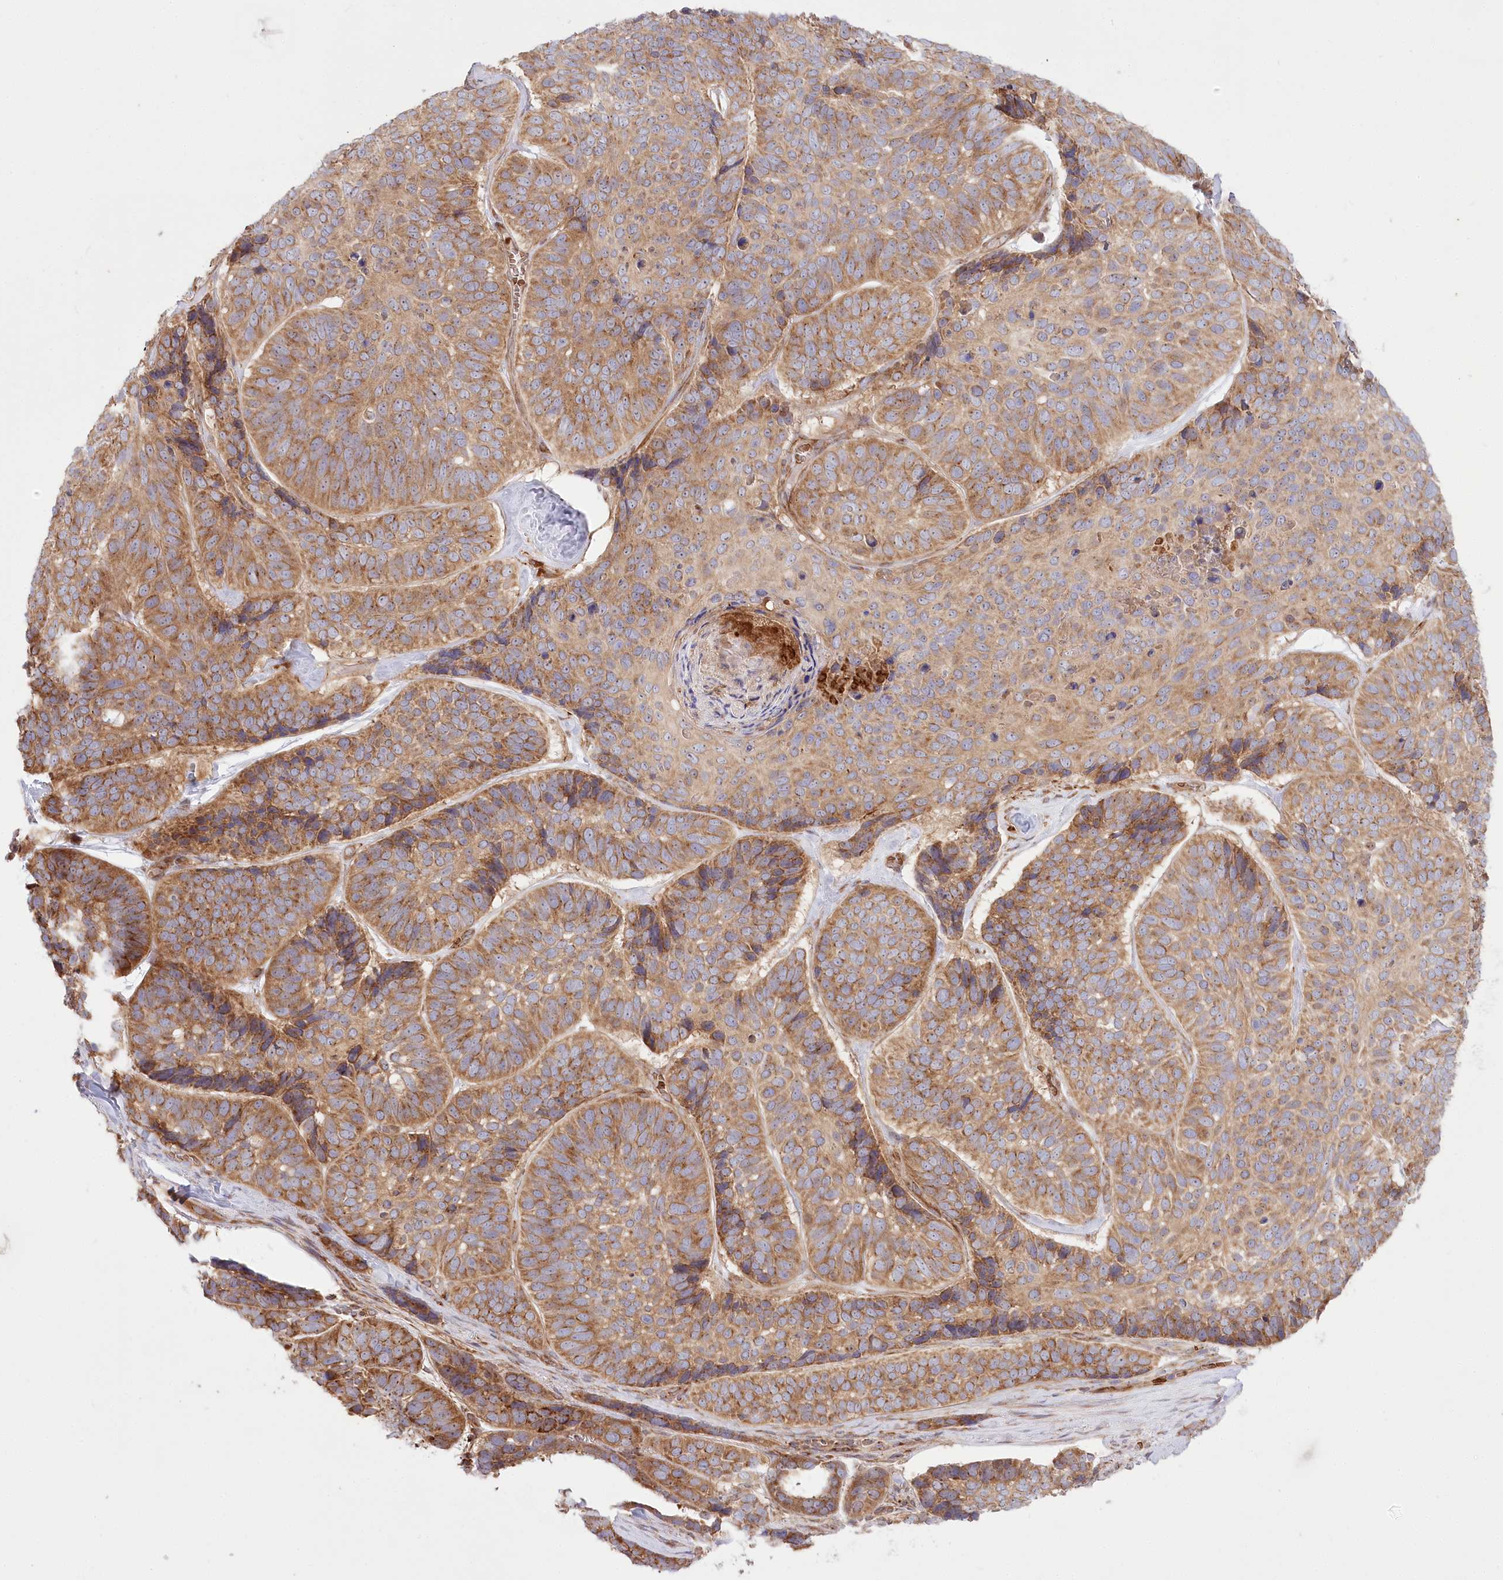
{"staining": {"intensity": "moderate", "quantity": ">75%", "location": "cytoplasmic/membranous"}, "tissue": "skin cancer", "cell_type": "Tumor cells", "image_type": "cancer", "snomed": [{"axis": "morphology", "description": "Basal cell carcinoma"}, {"axis": "topography", "description": "Skin"}], "caption": "High-magnification brightfield microscopy of skin basal cell carcinoma stained with DAB (3,3'-diaminobenzidine) (brown) and counterstained with hematoxylin (blue). tumor cells exhibit moderate cytoplasmic/membranous staining is seen in approximately>75% of cells.", "gene": "COMMD3", "patient": {"sex": "male", "age": 62}}